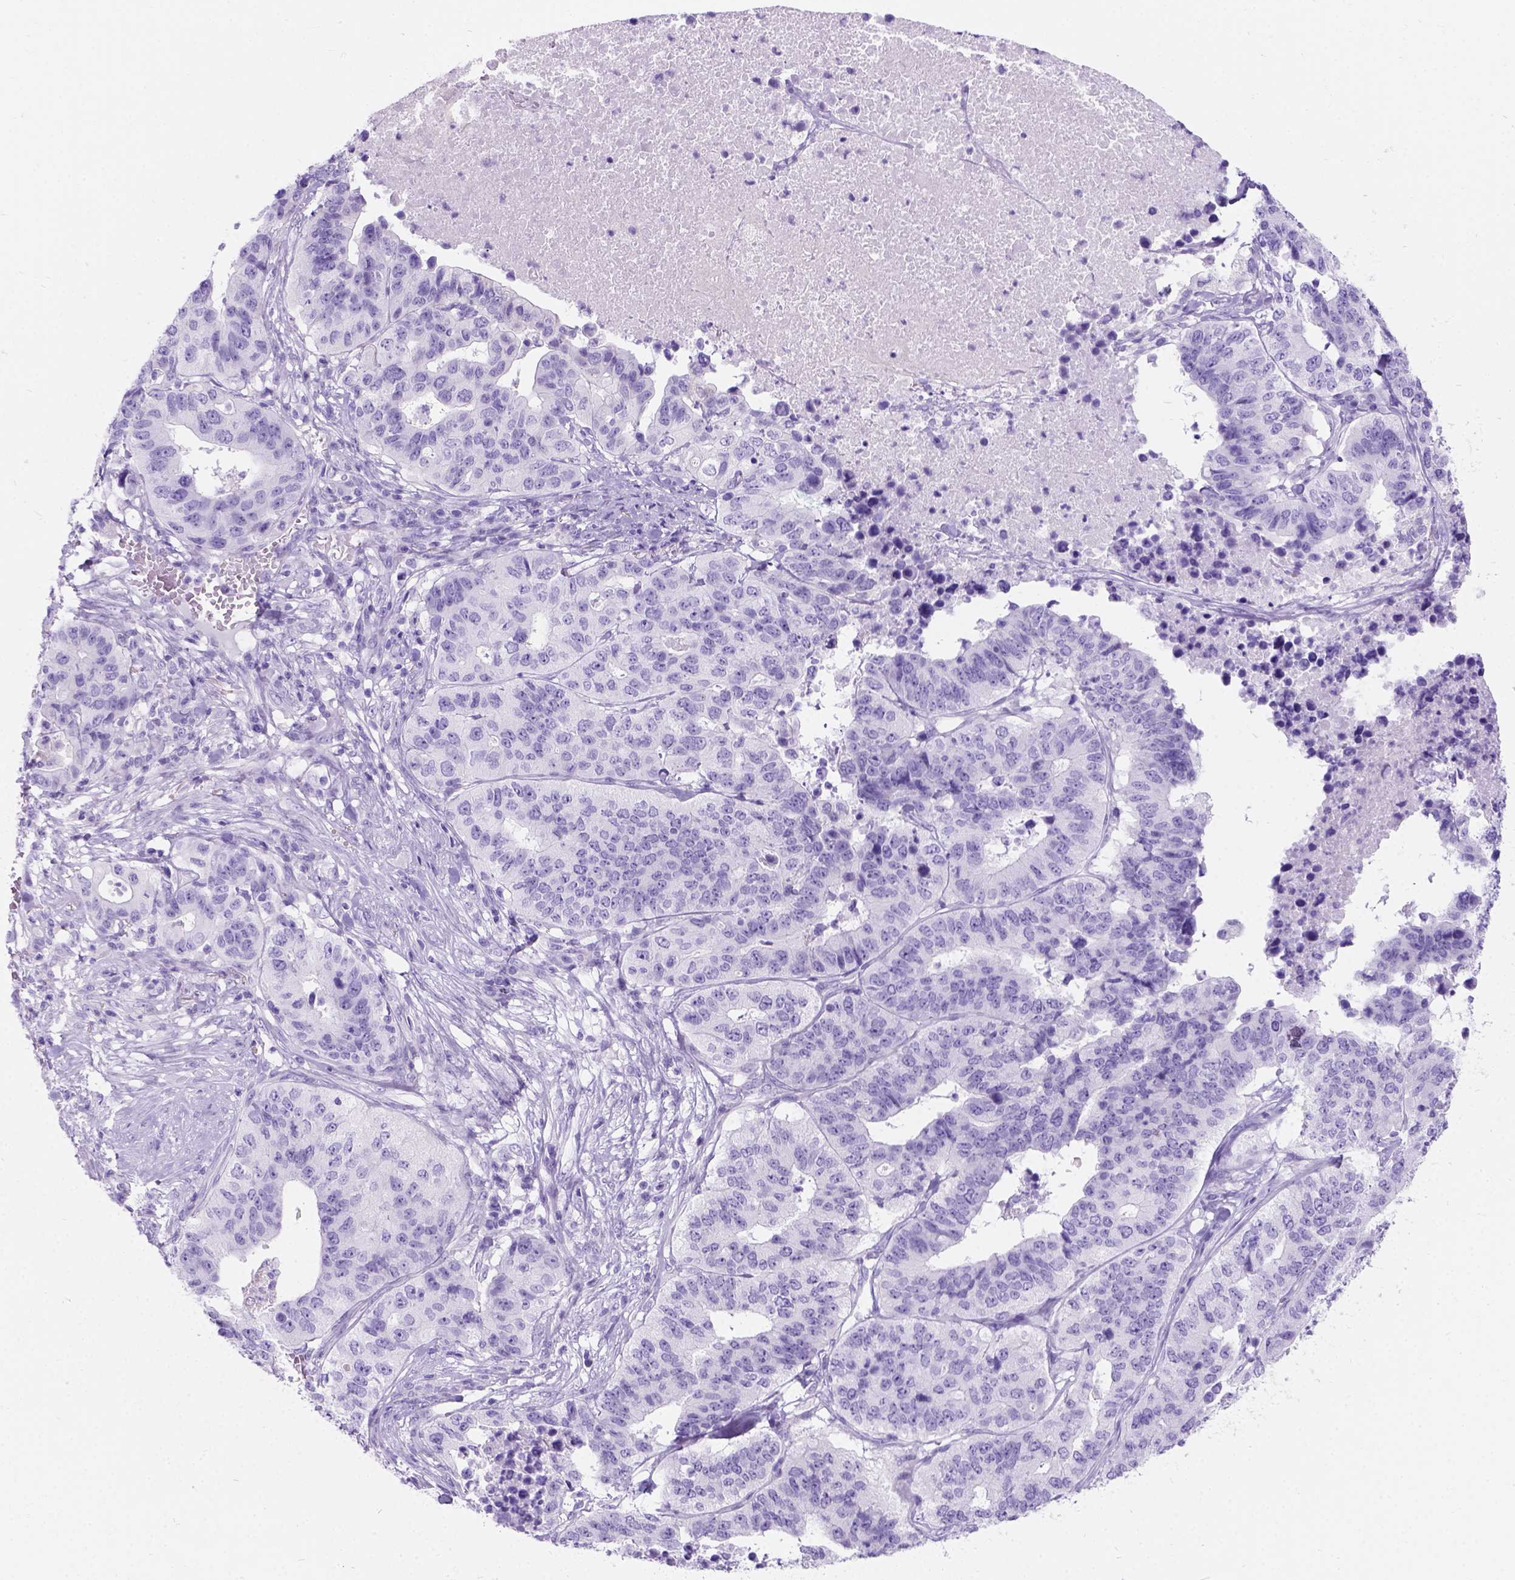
{"staining": {"intensity": "negative", "quantity": "none", "location": "none"}, "tissue": "stomach cancer", "cell_type": "Tumor cells", "image_type": "cancer", "snomed": [{"axis": "morphology", "description": "Adenocarcinoma, NOS"}, {"axis": "topography", "description": "Stomach, upper"}], "caption": "Immunohistochemistry (IHC) of stomach cancer shows no positivity in tumor cells. (DAB (3,3'-diaminobenzidine) IHC with hematoxylin counter stain).", "gene": "C7orf57", "patient": {"sex": "female", "age": 67}}